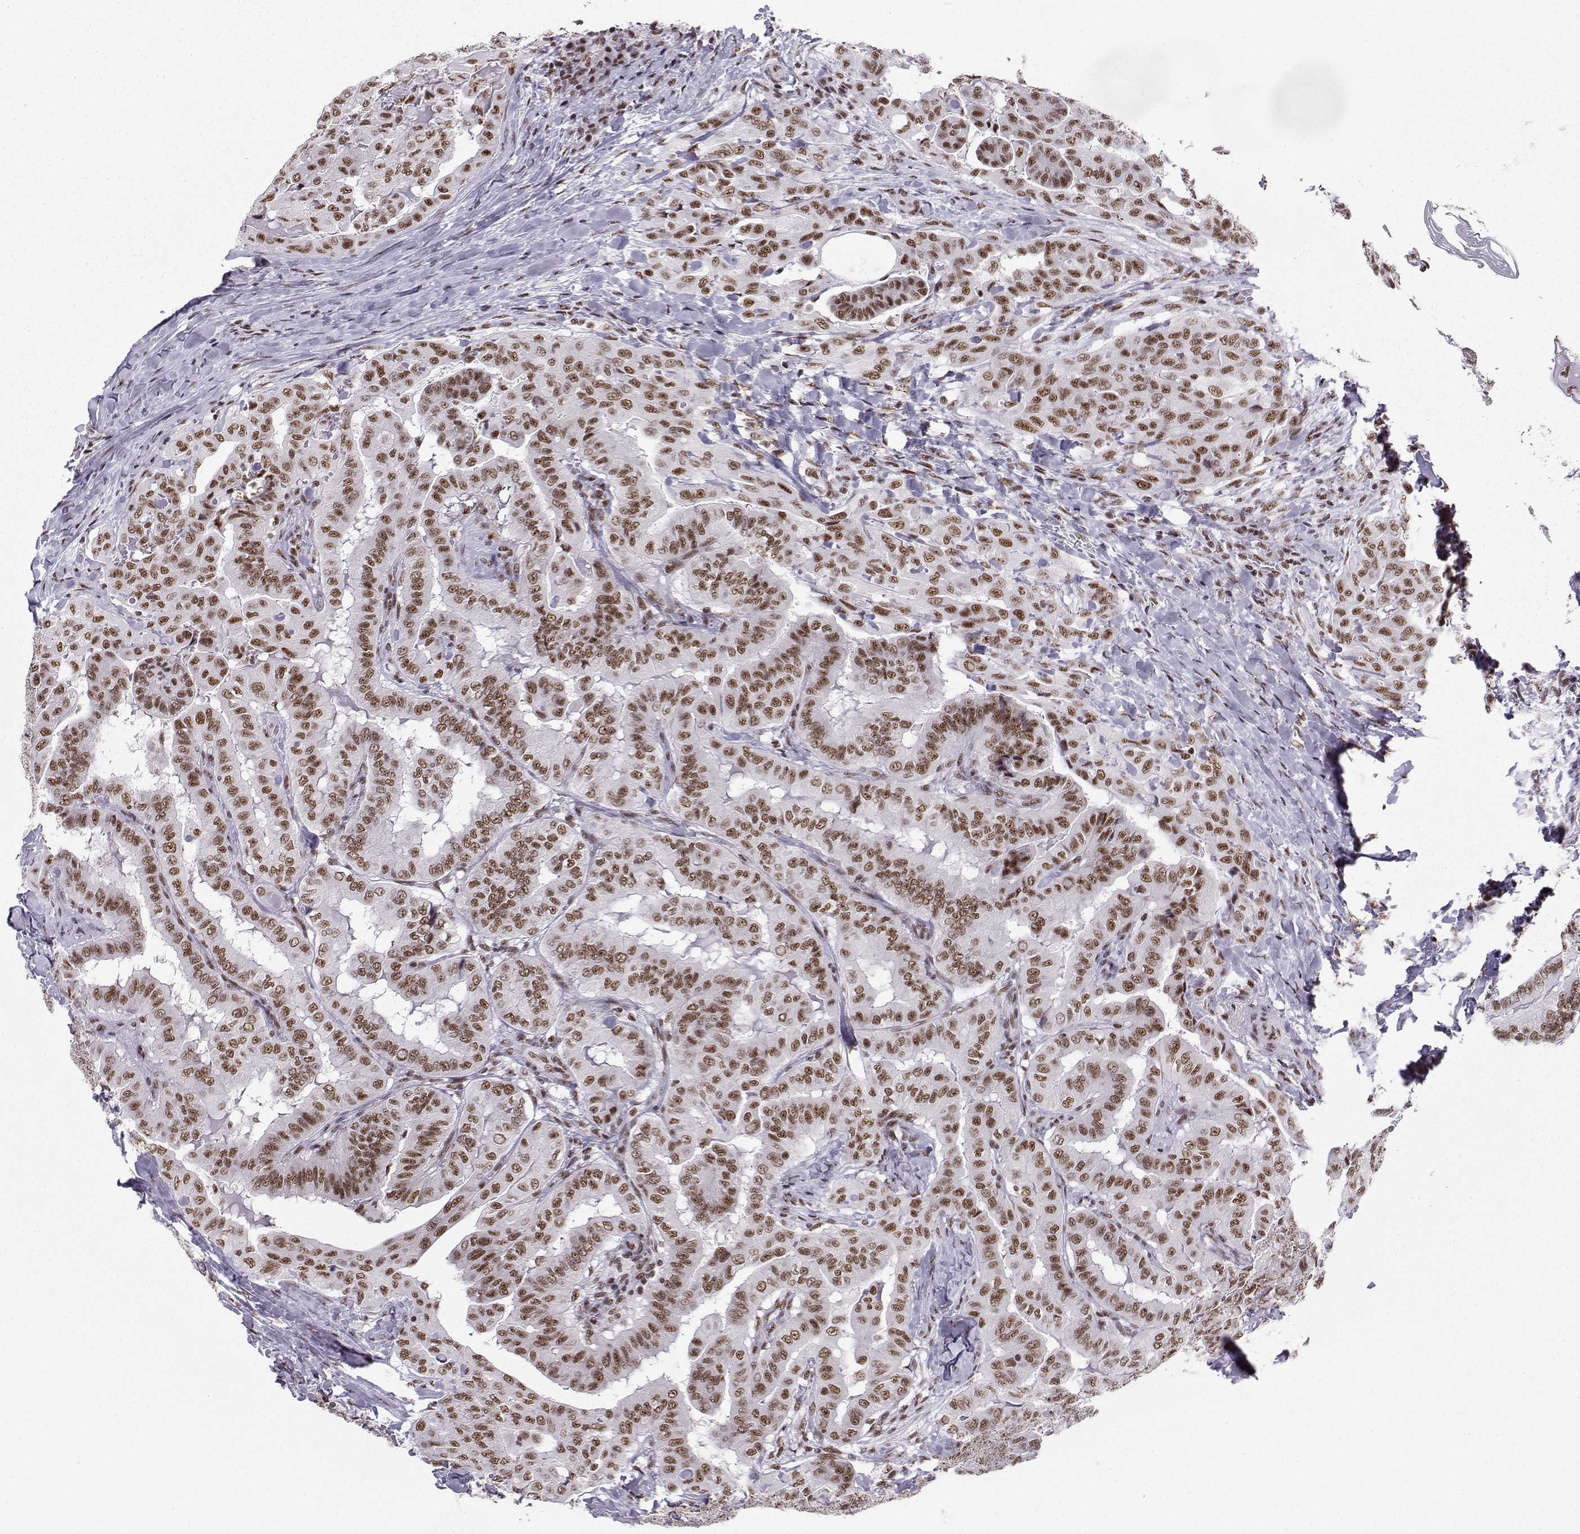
{"staining": {"intensity": "moderate", "quantity": "25%-75%", "location": "nuclear"}, "tissue": "thyroid cancer", "cell_type": "Tumor cells", "image_type": "cancer", "snomed": [{"axis": "morphology", "description": "Papillary adenocarcinoma, NOS"}, {"axis": "topography", "description": "Thyroid gland"}], "caption": "Thyroid cancer tissue exhibits moderate nuclear positivity in approximately 25%-75% of tumor cells", "gene": "SNRPB2", "patient": {"sex": "female", "age": 68}}